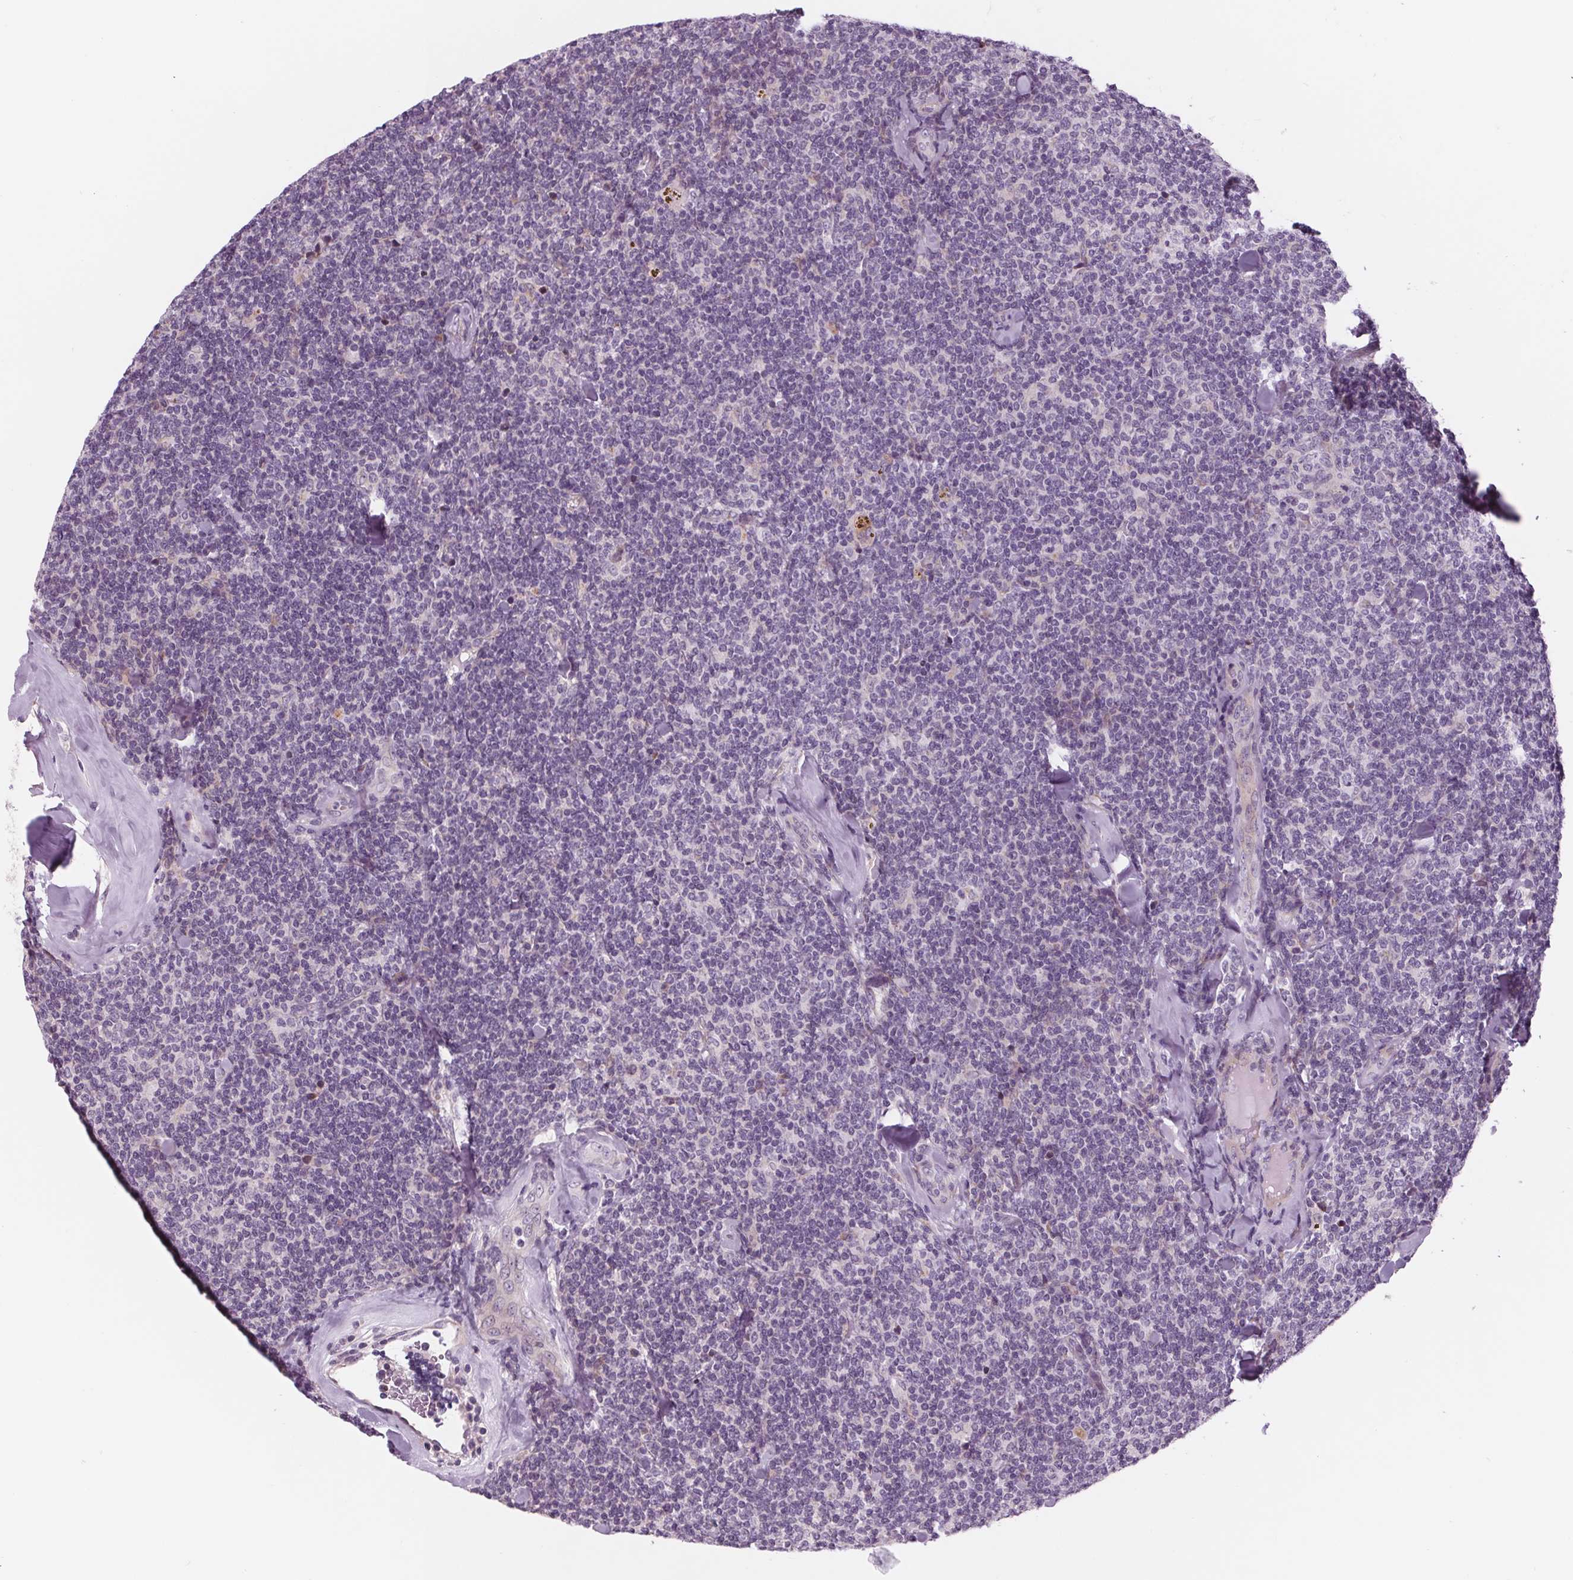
{"staining": {"intensity": "negative", "quantity": "none", "location": "none"}, "tissue": "lymphoma", "cell_type": "Tumor cells", "image_type": "cancer", "snomed": [{"axis": "morphology", "description": "Malignant lymphoma, non-Hodgkin's type, Low grade"}, {"axis": "topography", "description": "Lymph node"}], "caption": "The image displays no significant expression in tumor cells of low-grade malignant lymphoma, non-Hodgkin's type. (DAB (3,3'-diaminobenzidine) immunohistochemistry visualized using brightfield microscopy, high magnification).", "gene": "SAMD5", "patient": {"sex": "female", "age": 56}}